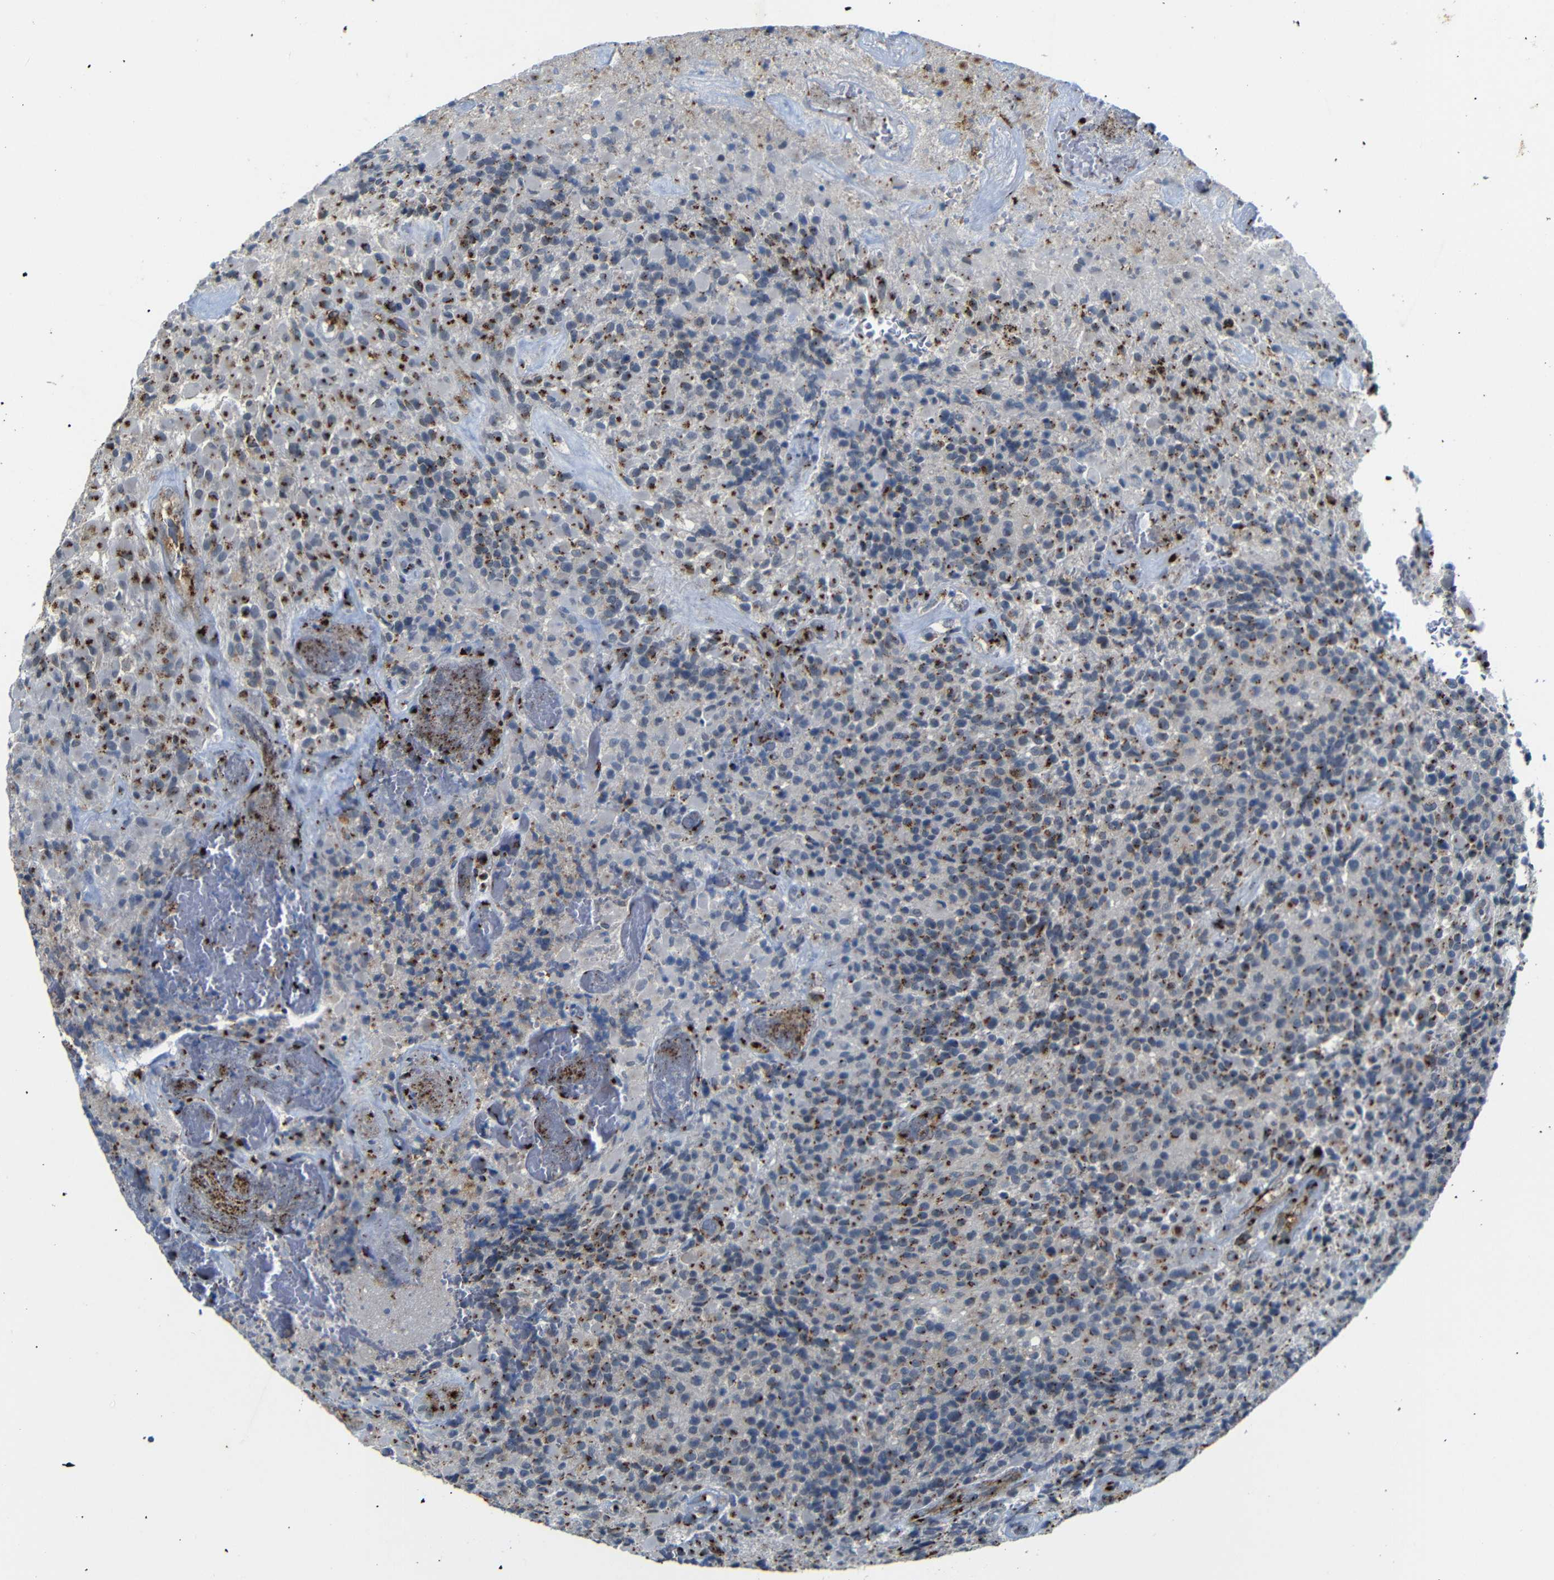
{"staining": {"intensity": "strong", "quantity": ">75%", "location": "cytoplasmic/membranous"}, "tissue": "glioma", "cell_type": "Tumor cells", "image_type": "cancer", "snomed": [{"axis": "morphology", "description": "Glioma, malignant, High grade"}, {"axis": "topography", "description": "Brain"}], "caption": "Immunohistochemical staining of human glioma reveals high levels of strong cytoplasmic/membranous protein expression in about >75% of tumor cells.", "gene": "TGOLN2", "patient": {"sex": "male", "age": 71}}